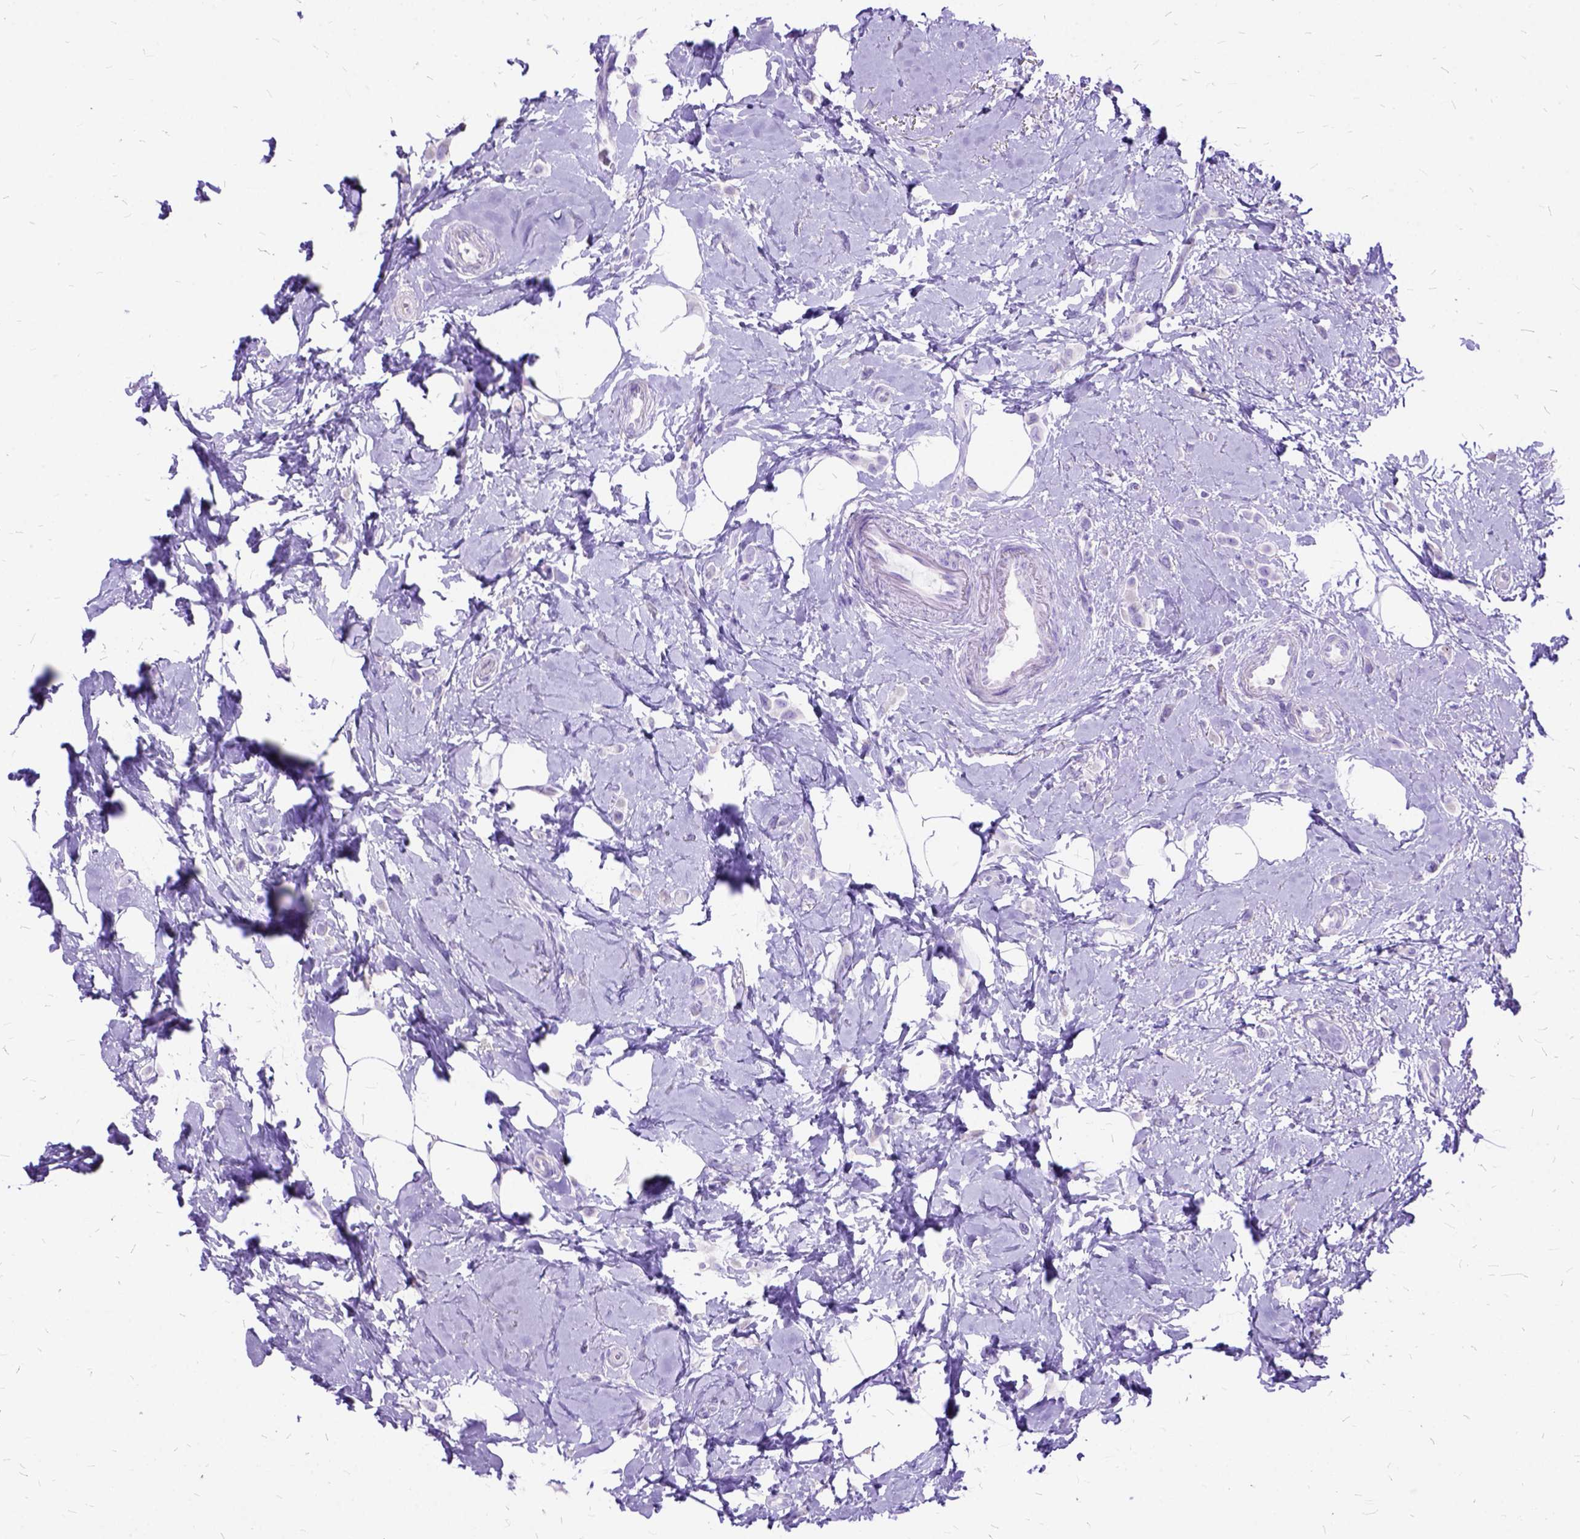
{"staining": {"intensity": "negative", "quantity": "none", "location": "none"}, "tissue": "breast cancer", "cell_type": "Tumor cells", "image_type": "cancer", "snomed": [{"axis": "morphology", "description": "Lobular carcinoma"}, {"axis": "topography", "description": "Breast"}], "caption": "Immunohistochemical staining of human lobular carcinoma (breast) reveals no significant expression in tumor cells.", "gene": "DNAH2", "patient": {"sex": "female", "age": 66}}